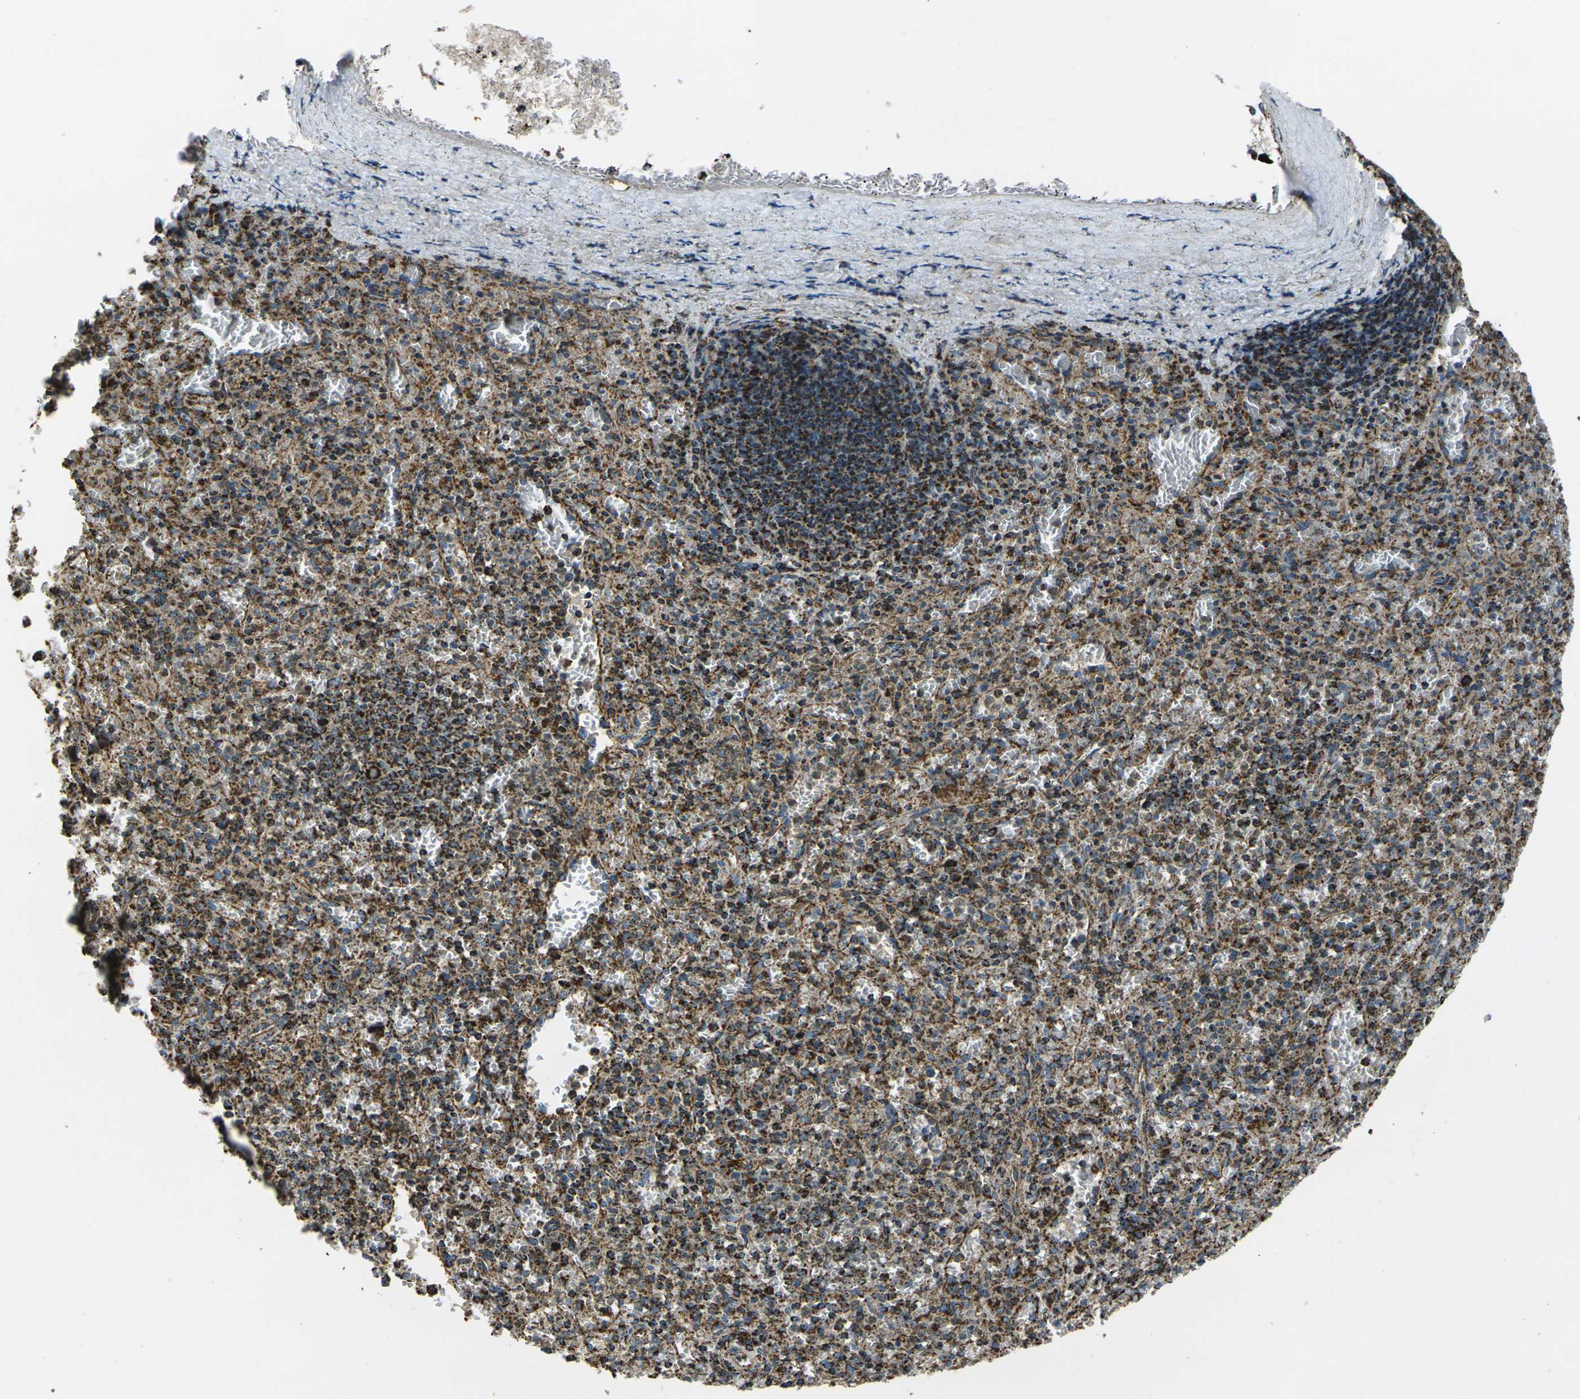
{"staining": {"intensity": "strong", "quantity": "25%-75%", "location": "cytoplasmic/membranous"}, "tissue": "spleen", "cell_type": "Cells in red pulp", "image_type": "normal", "snomed": [{"axis": "morphology", "description": "Normal tissue, NOS"}, {"axis": "topography", "description": "Spleen"}], "caption": "Spleen stained for a protein (brown) shows strong cytoplasmic/membranous positive expression in approximately 25%-75% of cells in red pulp.", "gene": "KLHL5", "patient": {"sex": "male", "age": 72}}